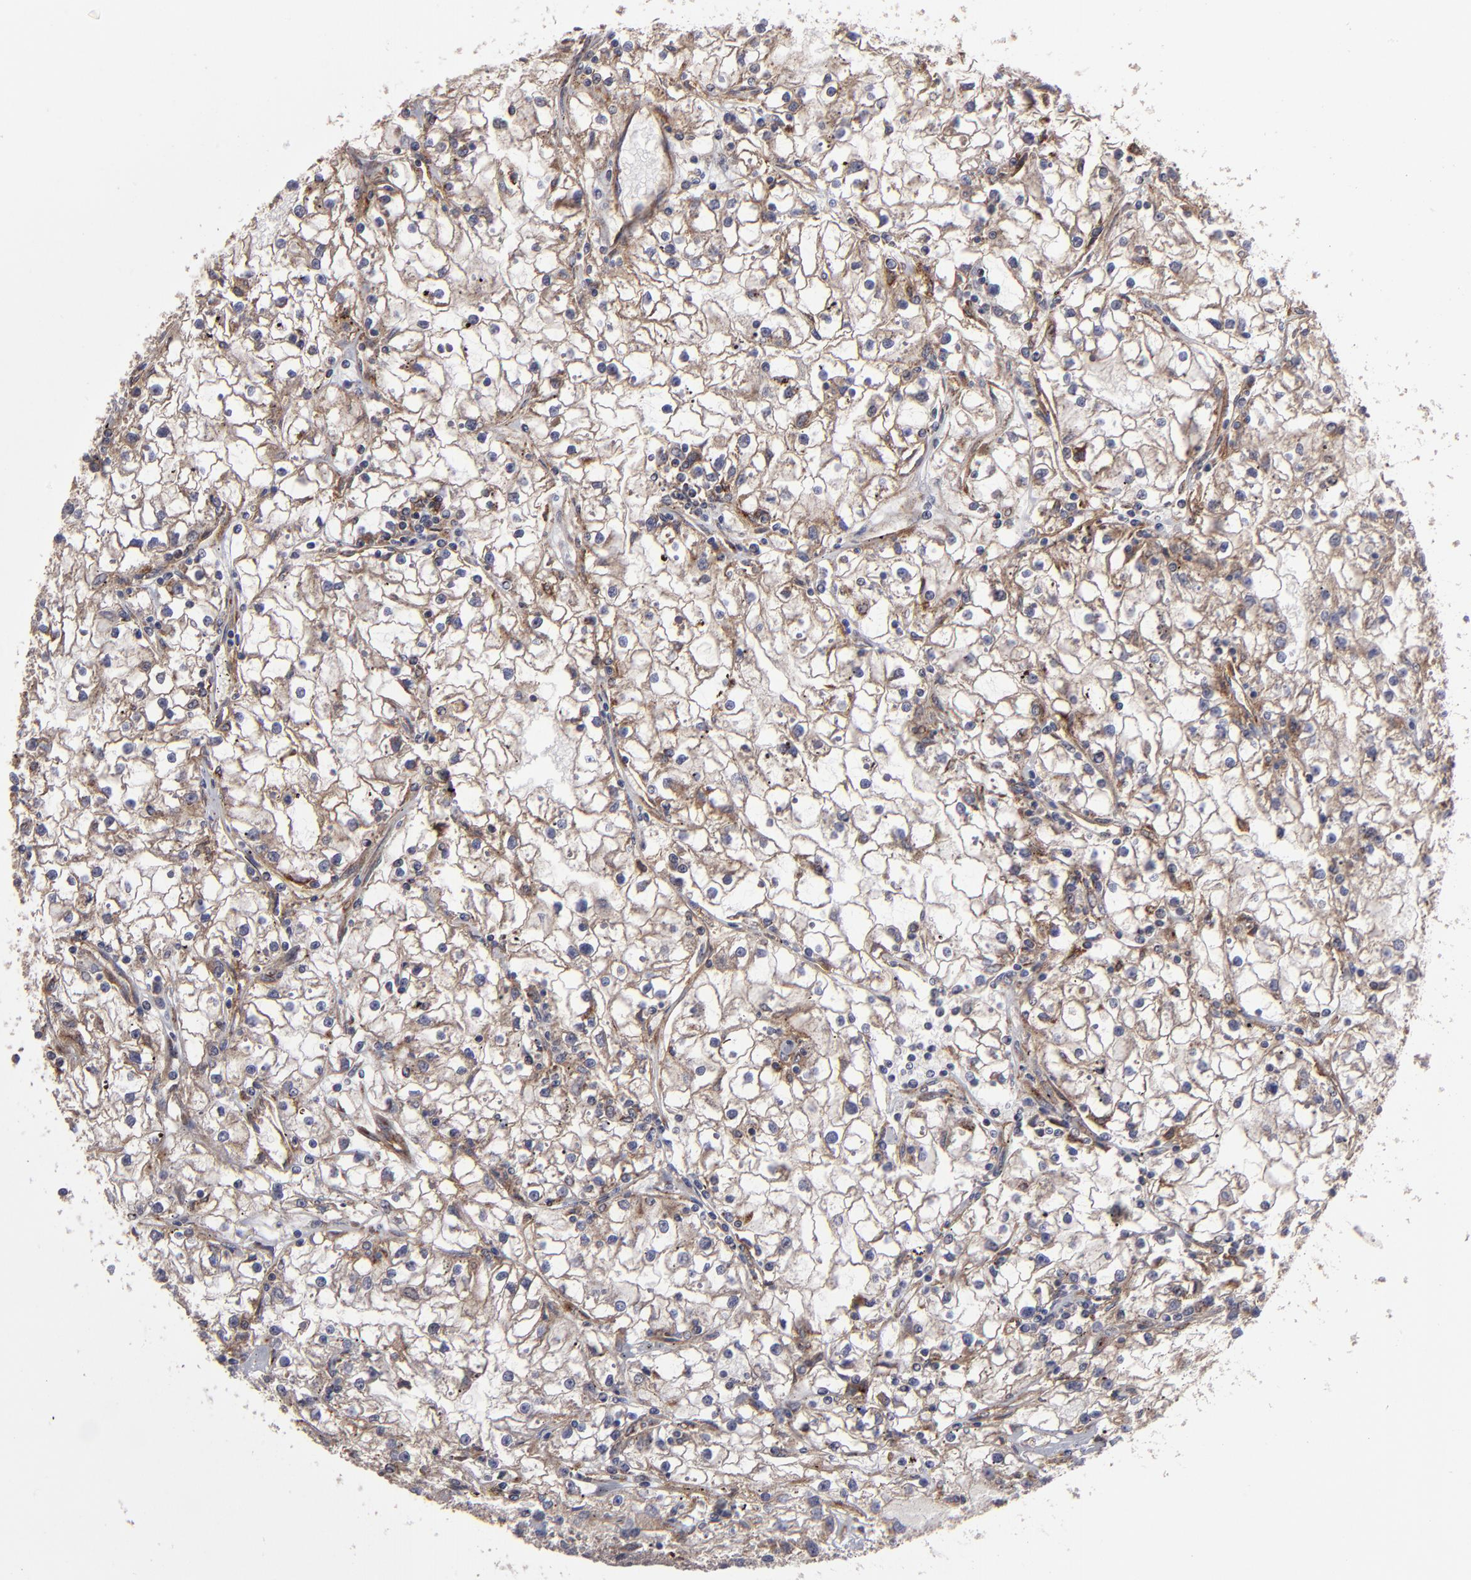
{"staining": {"intensity": "weak", "quantity": "25%-75%", "location": "cytoplasmic/membranous"}, "tissue": "renal cancer", "cell_type": "Tumor cells", "image_type": "cancer", "snomed": [{"axis": "morphology", "description": "Adenocarcinoma, NOS"}, {"axis": "topography", "description": "Kidney"}], "caption": "An IHC micrograph of neoplastic tissue is shown. Protein staining in brown shows weak cytoplasmic/membranous positivity in renal adenocarcinoma within tumor cells. The staining was performed using DAB (3,3'-diaminobenzidine), with brown indicating positive protein expression. Nuclei are stained blue with hematoxylin.", "gene": "ITGB5", "patient": {"sex": "male", "age": 56}}